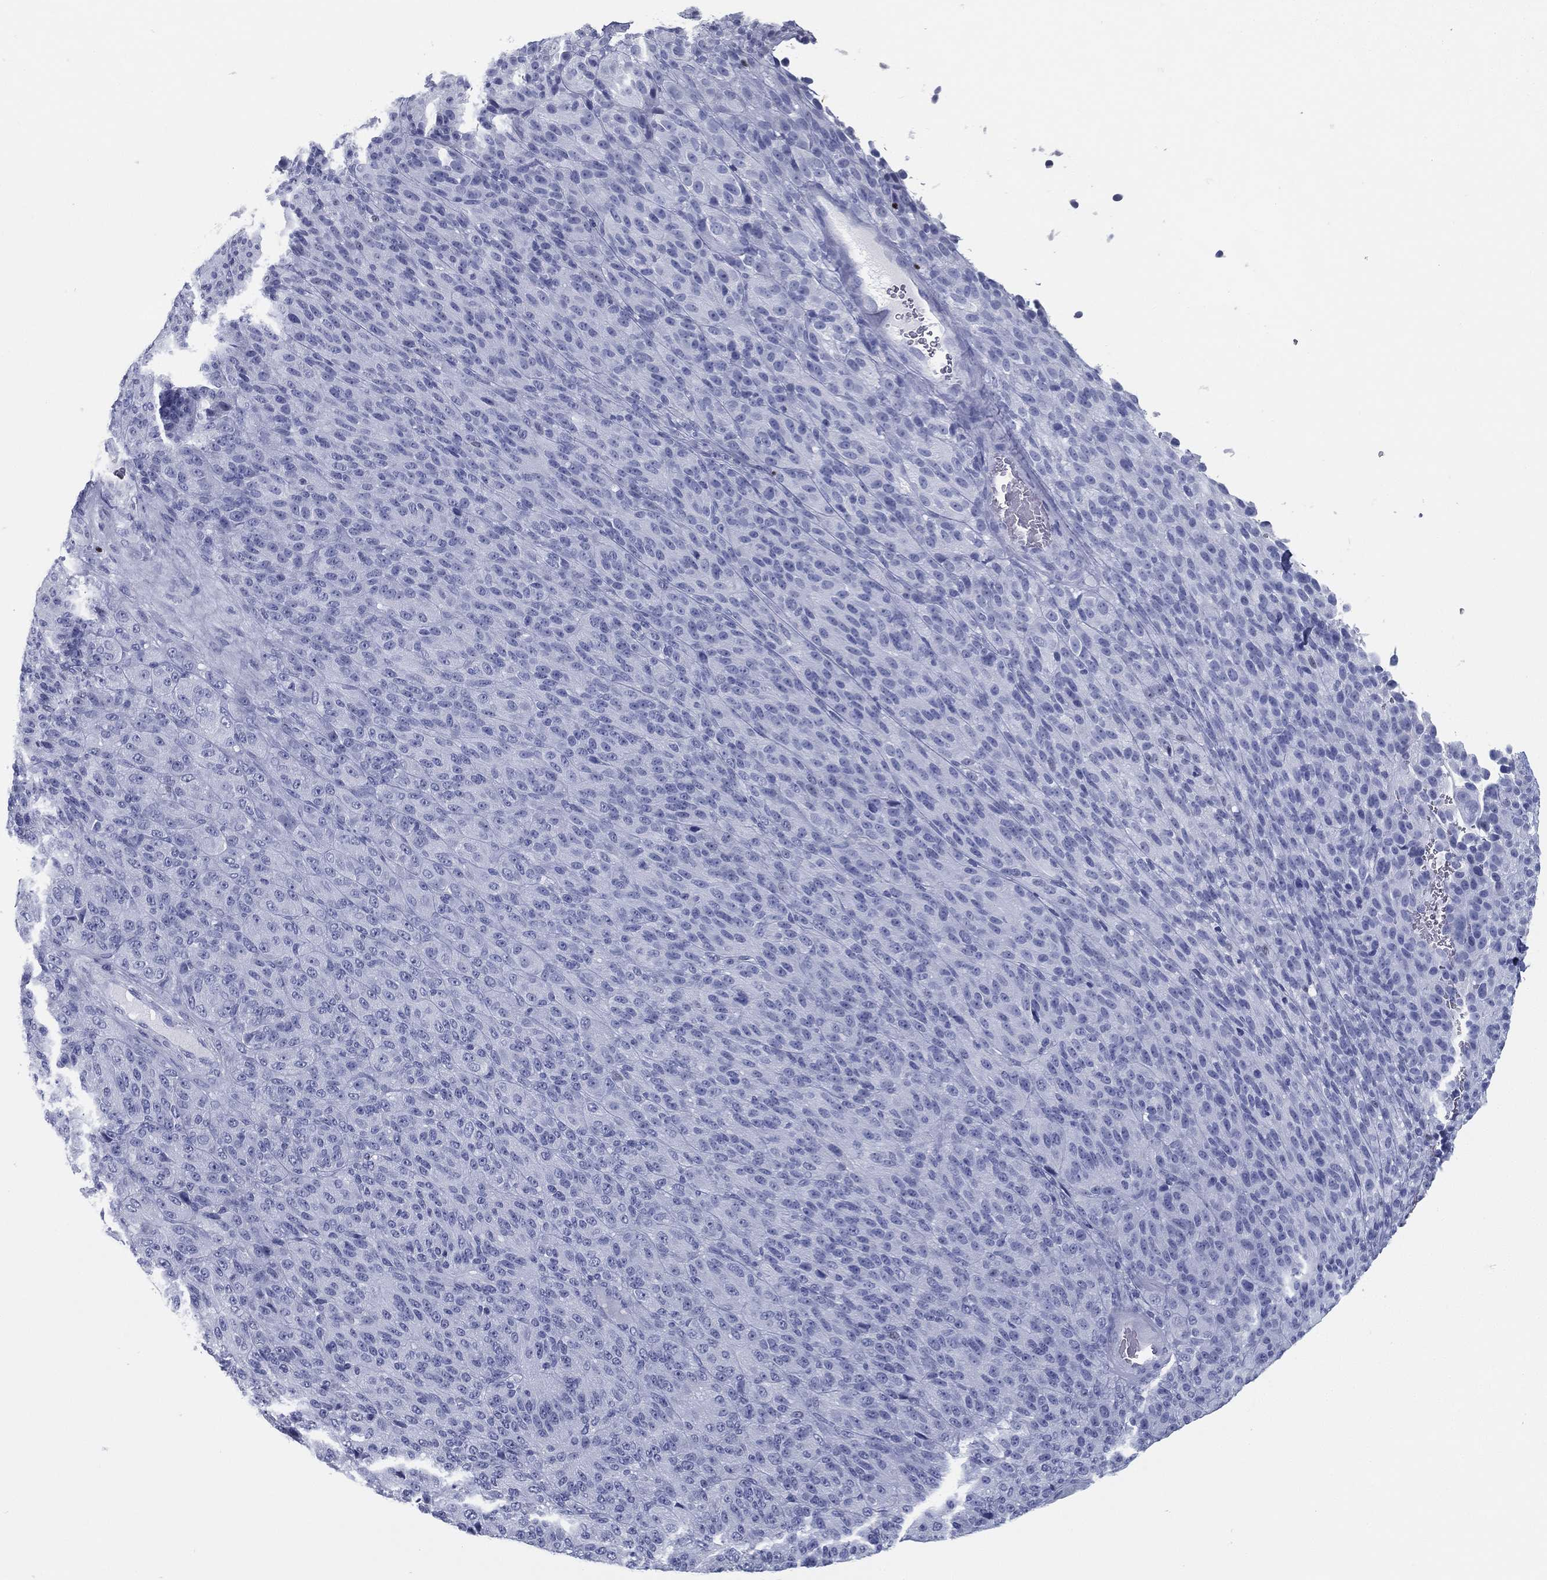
{"staining": {"intensity": "negative", "quantity": "none", "location": "none"}, "tissue": "melanoma", "cell_type": "Tumor cells", "image_type": "cancer", "snomed": [{"axis": "morphology", "description": "Malignant melanoma, Metastatic site"}, {"axis": "topography", "description": "Brain"}], "caption": "Tumor cells are negative for brown protein staining in melanoma.", "gene": "PYHIN1", "patient": {"sex": "female", "age": 56}}